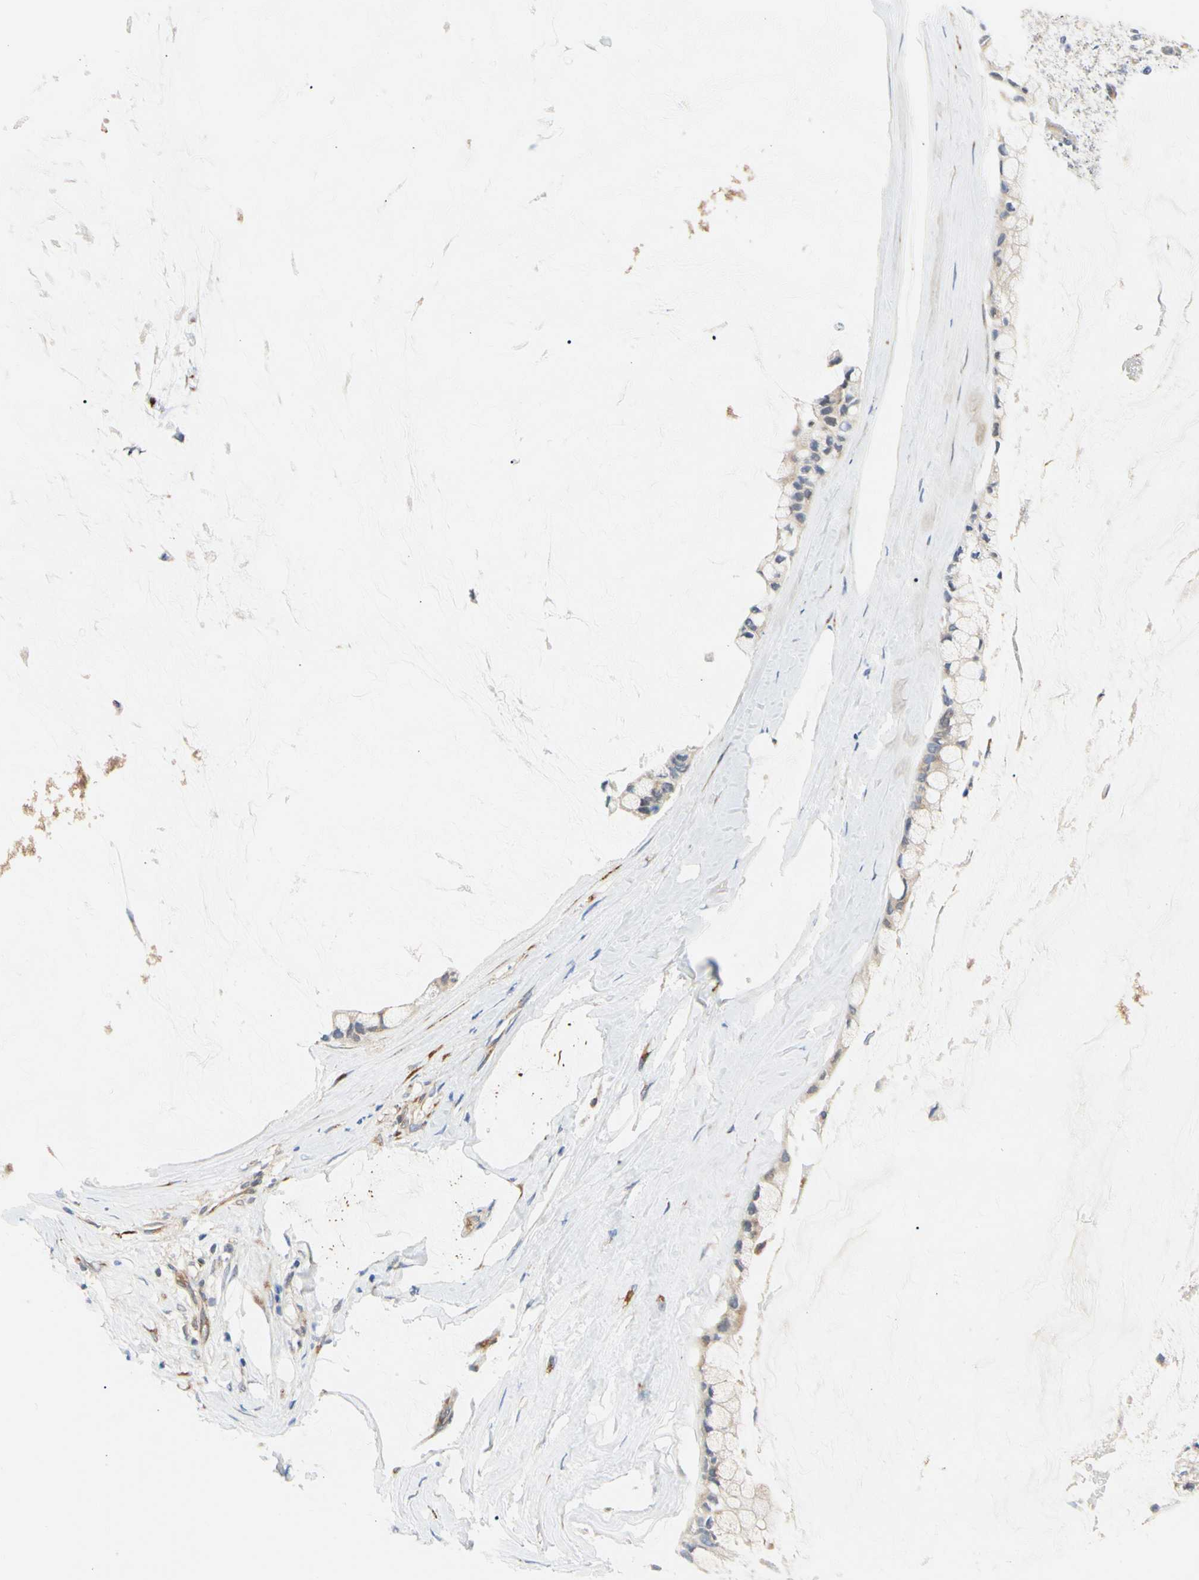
{"staining": {"intensity": "weak", "quantity": "<25%", "location": "cytoplasmic/membranous"}, "tissue": "ovarian cancer", "cell_type": "Tumor cells", "image_type": "cancer", "snomed": [{"axis": "morphology", "description": "Cystadenocarcinoma, mucinous, NOS"}, {"axis": "topography", "description": "Ovary"}], "caption": "IHC of mucinous cystadenocarcinoma (ovarian) displays no staining in tumor cells. (DAB immunohistochemistry with hematoxylin counter stain).", "gene": "ZNF236", "patient": {"sex": "female", "age": 39}}